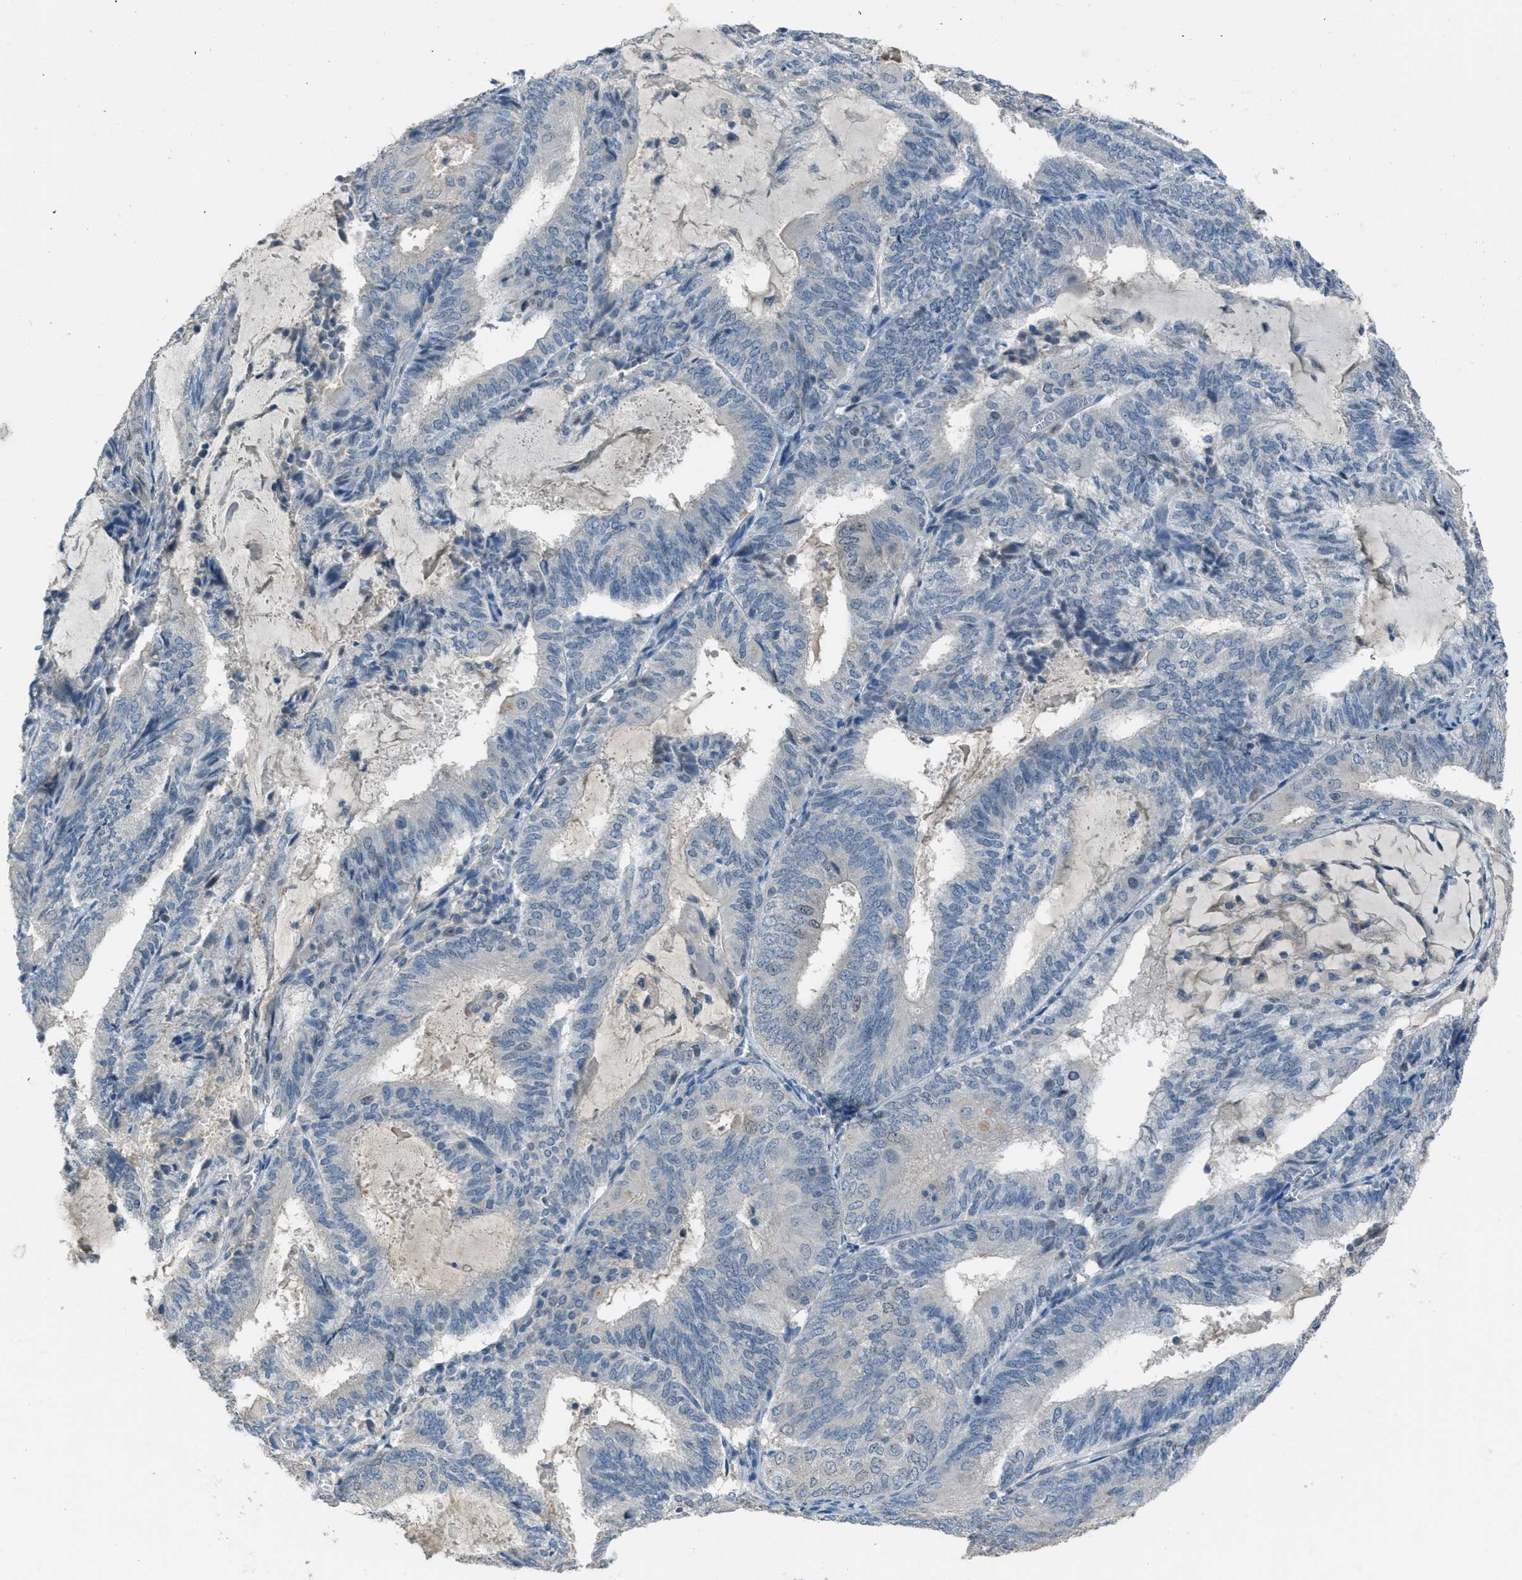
{"staining": {"intensity": "negative", "quantity": "none", "location": "none"}, "tissue": "endometrial cancer", "cell_type": "Tumor cells", "image_type": "cancer", "snomed": [{"axis": "morphology", "description": "Adenocarcinoma, NOS"}, {"axis": "topography", "description": "Endometrium"}], "caption": "The photomicrograph reveals no staining of tumor cells in adenocarcinoma (endometrial).", "gene": "MIS18A", "patient": {"sex": "female", "age": 81}}